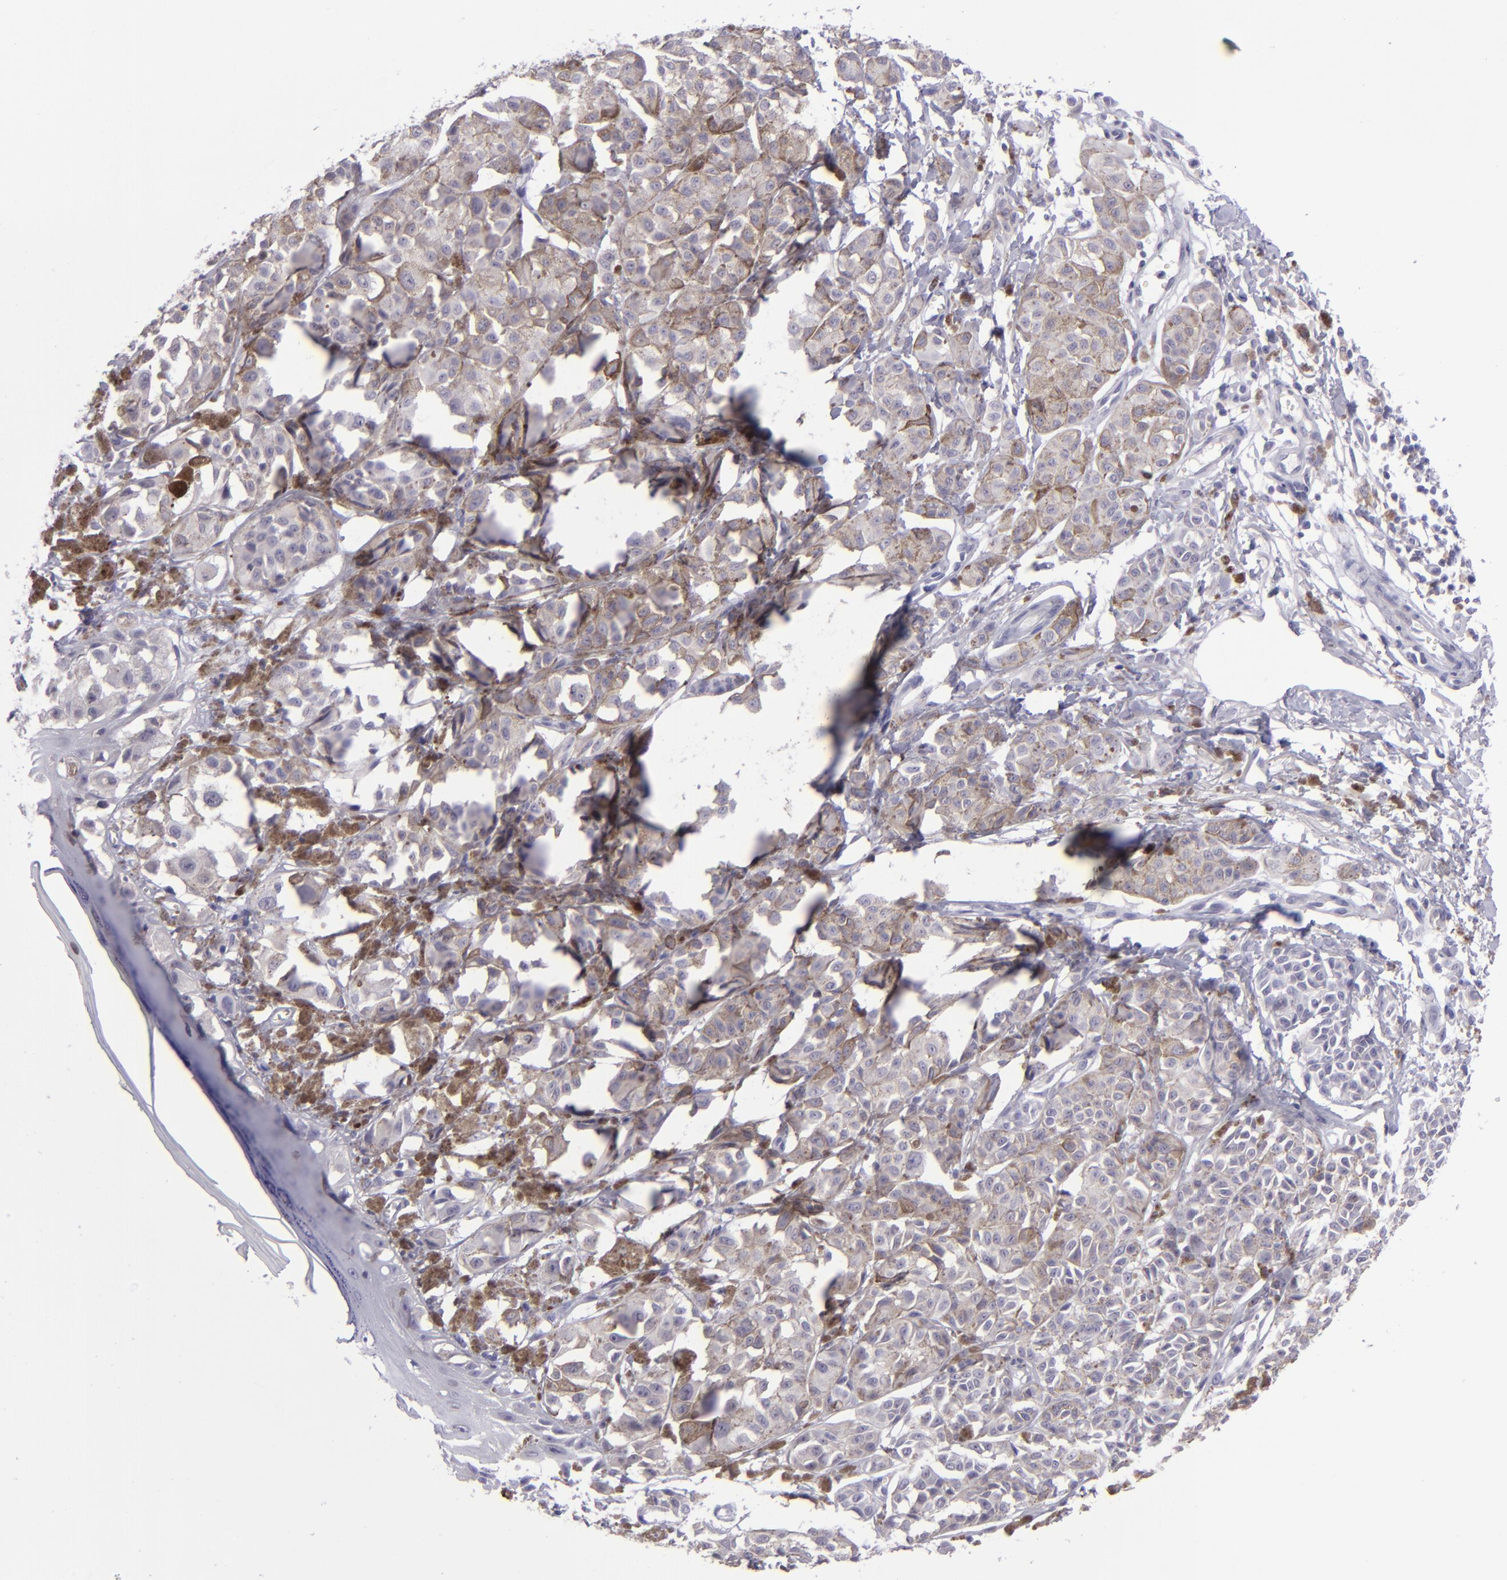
{"staining": {"intensity": "negative", "quantity": "none", "location": "none"}, "tissue": "melanoma", "cell_type": "Tumor cells", "image_type": "cancer", "snomed": [{"axis": "morphology", "description": "Malignant melanoma, NOS"}, {"axis": "topography", "description": "Skin"}], "caption": "The micrograph displays no staining of tumor cells in malignant melanoma. The staining was performed using DAB (3,3'-diaminobenzidine) to visualize the protein expression in brown, while the nuclei were stained in blue with hematoxylin (Magnification: 20x).", "gene": "POU2F2", "patient": {"sex": "male", "age": 76}}